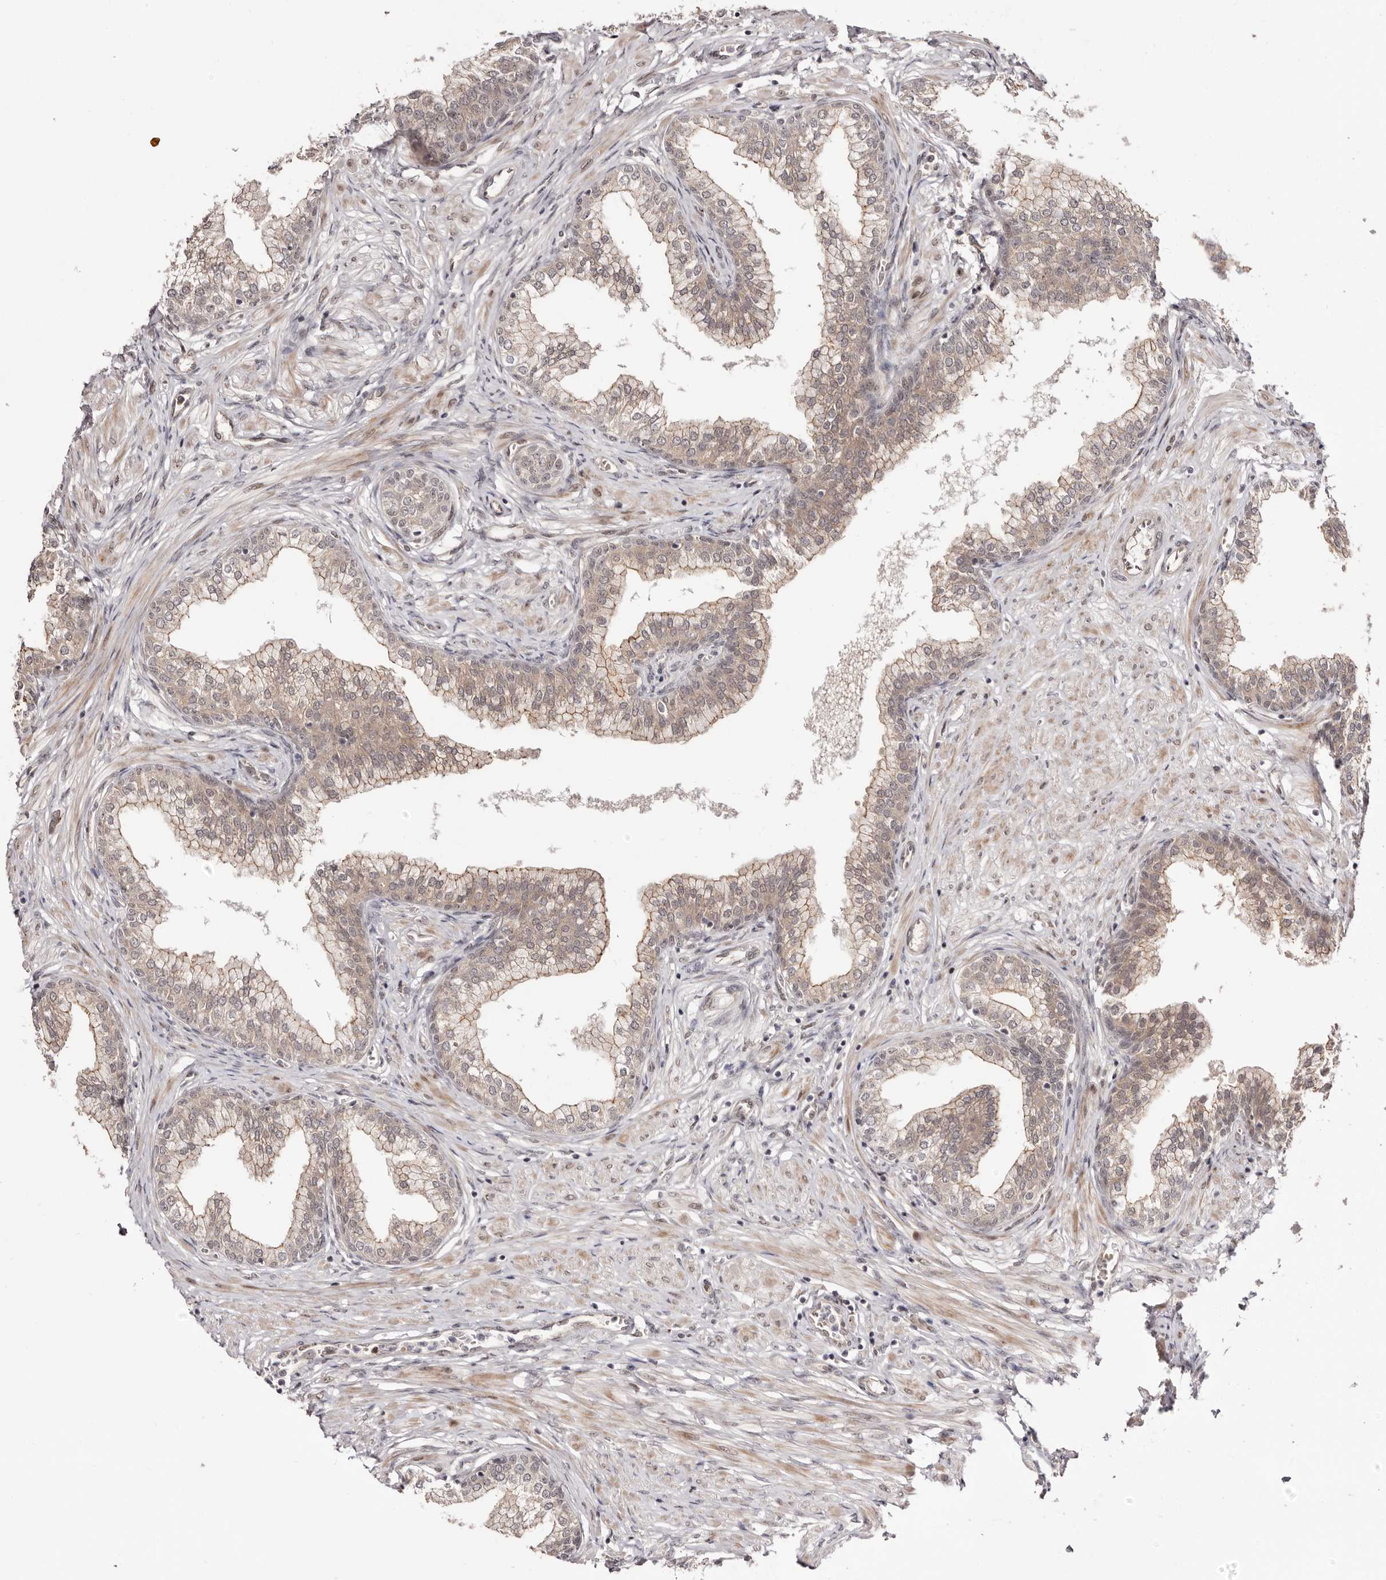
{"staining": {"intensity": "moderate", "quantity": ">75%", "location": "cytoplasmic/membranous"}, "tissue": "prostate", "cell_type": "Glandular cells", "image_type": "normal", "snomed": [{"axis": "morphology", "description": "Normal tissue, NOS"}, {"axis": "morphology", "description": "Urothelial carcinoma, Low grade"}, {"axis": "topography", "description": "Urinary bladder"}, {"axis": "topography", "description": "Prostate"}], "caption": "Immunohistochemical staining of normal human prostate shows >75% levels of moderate cytoplasmic/membranous protein staining in approximately >75% of glandular cells.", "gene": "EGR3", "patient": {"sex": "male", "age": 60}}